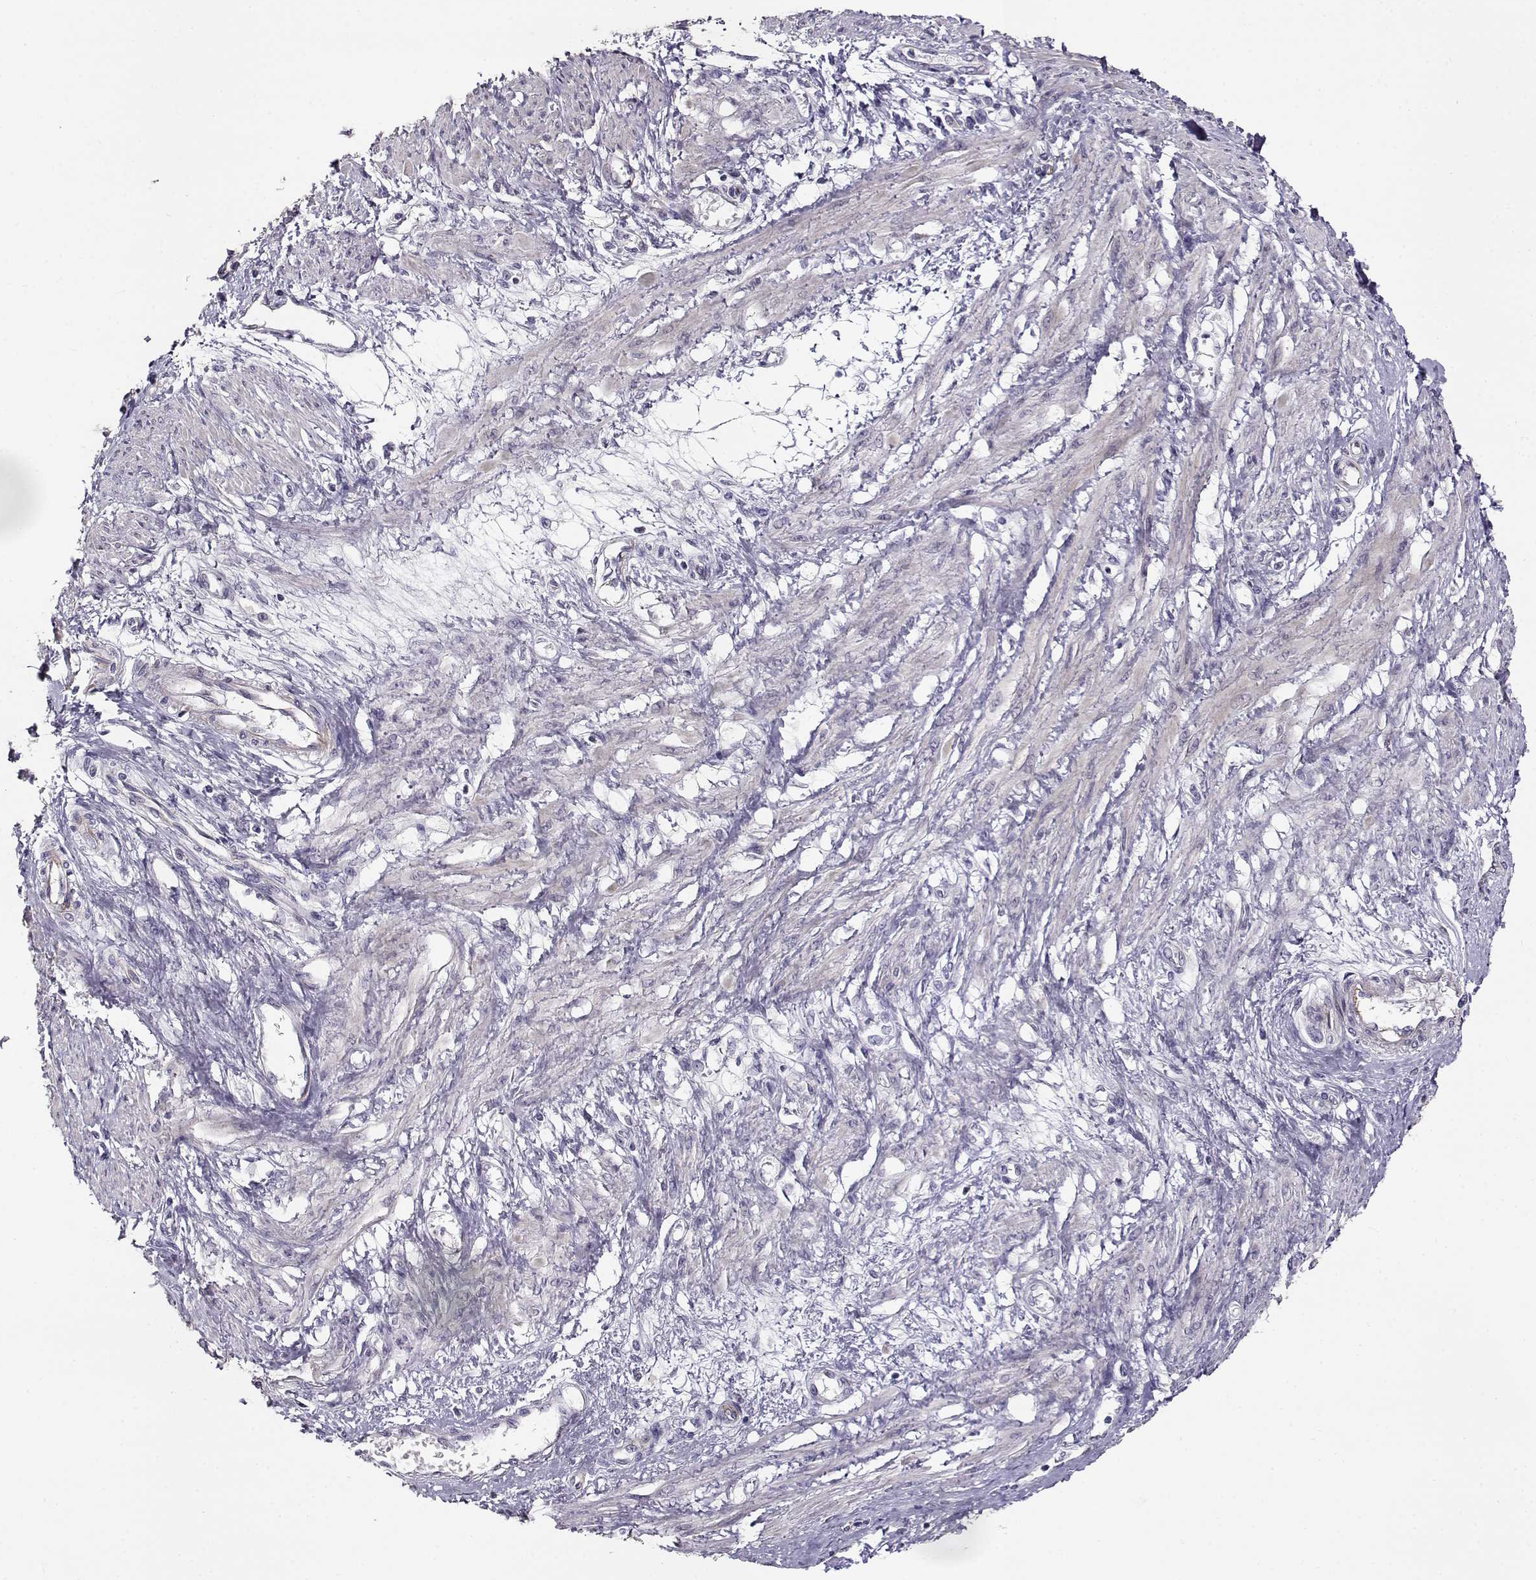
{"staining": {"intensity": "negative", "quantity": "none", "location": "none"}, "tissue": "smooth muscle", "cell_type": "Smooth muscle cells", "image_type": "normal", "snomed": [{"axis": "morphology", "description": "Normal tissue, NOS"}, {"axis": "topography", "description": "Smooth muscle"}, {"axis": "topography", "description": "Uterus"}], "caption": "Protein analysis of benign smooth muscle exhibits no significant positivity in smooth muscle cells.", "gene": "NPW", "patient": {"sex": "female", "age": 39}}